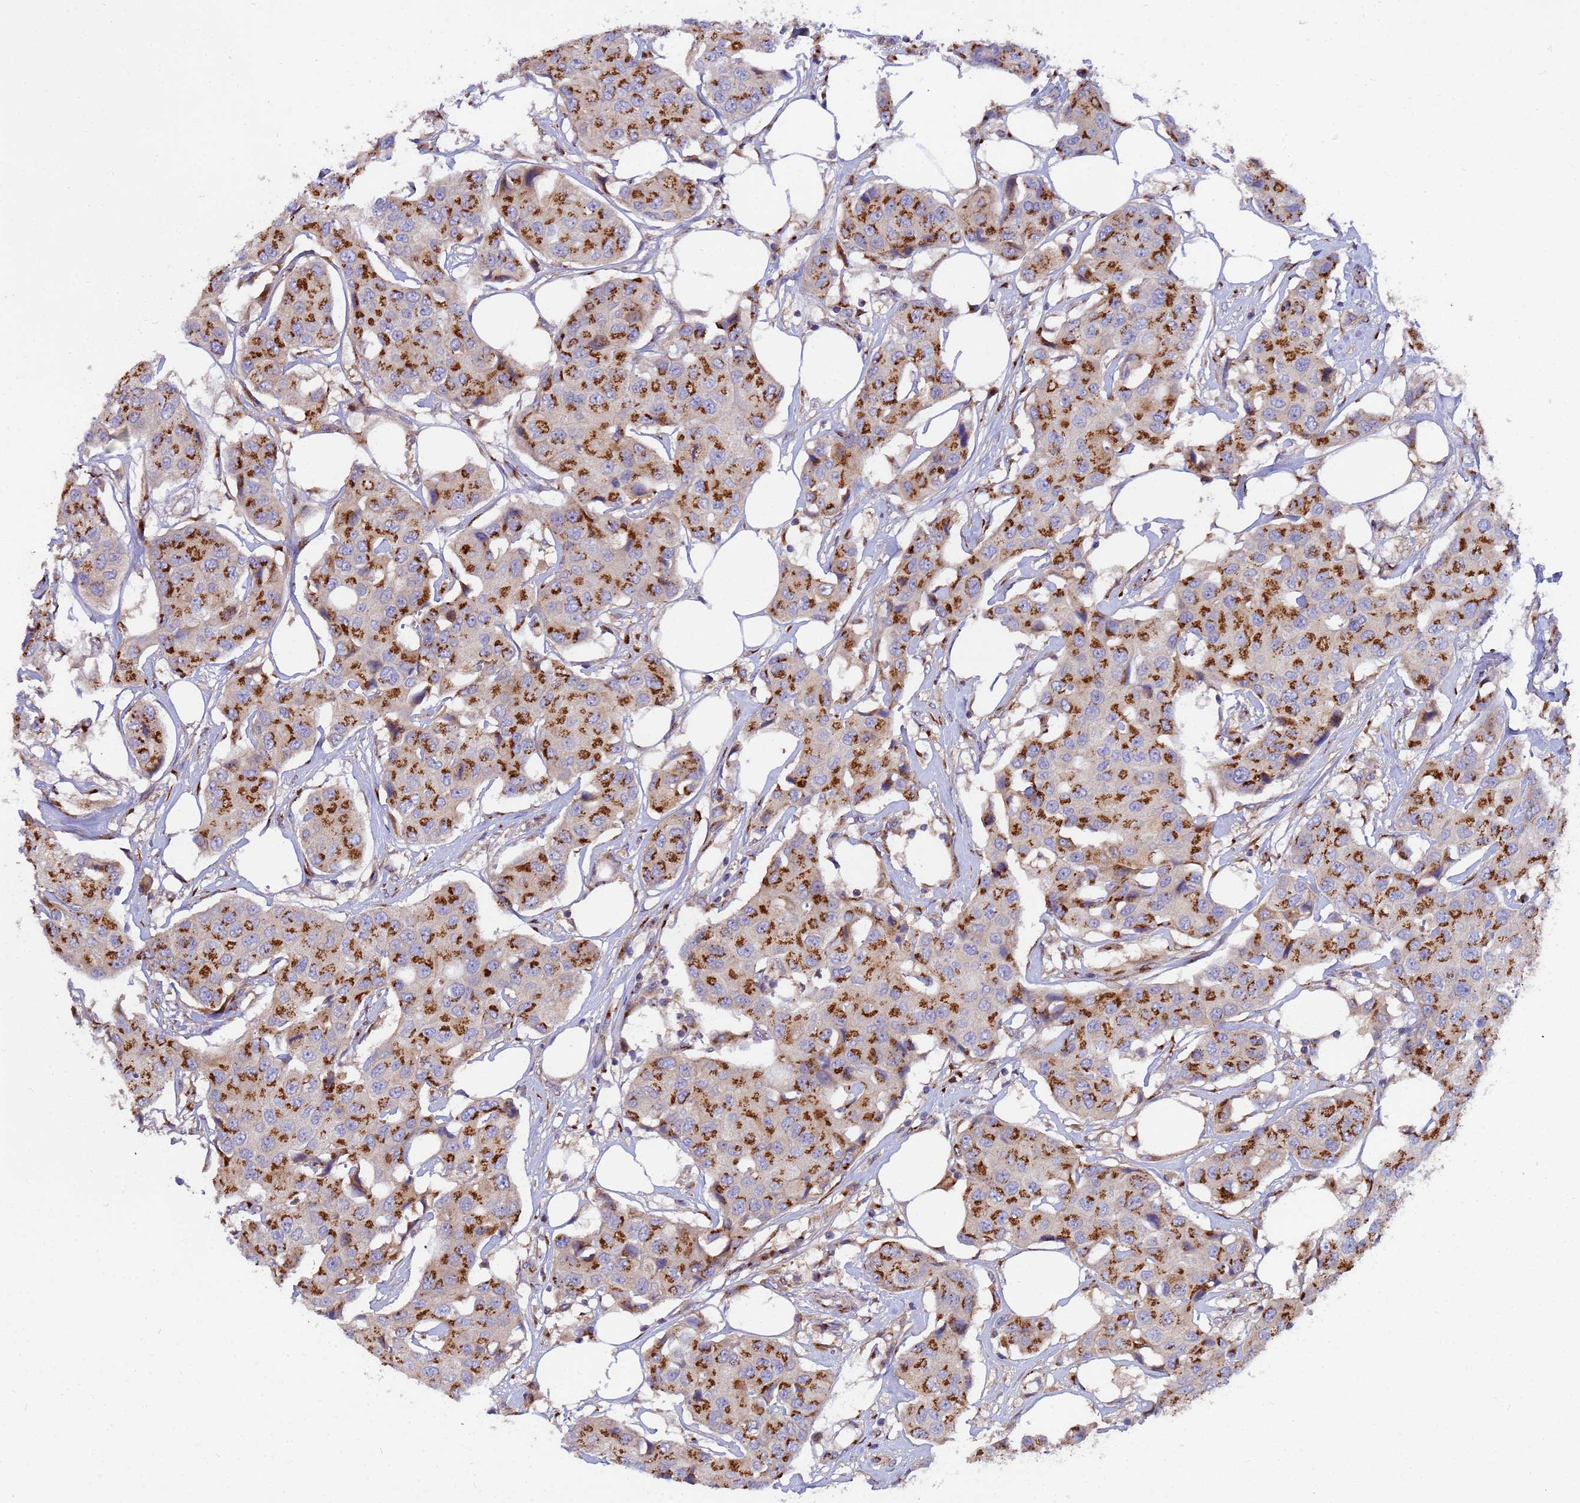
{"staining": {"intensity": "strong", "quantity": ">75%", "location": "cytoplasmic/membranous"}, "tissue": "breast cancer", "cell_type": "Tumor cells", "image_type": "cancer", "snomed": [{"axis": "morphology", "description": "Duct carcinoma"}, {"axis": "topography", "description": "Breast"}], "caption": "This micrograph exhibits intraductal carcinoma (breast) stained with IHC to label a protein in brown. The cytoplasmic/membranous of tumor cells show strong positivity for the protein. Nuclei are counter-stained blue.", "gene": "HPS3", "patient": {"sex": "female", "age": 80}}